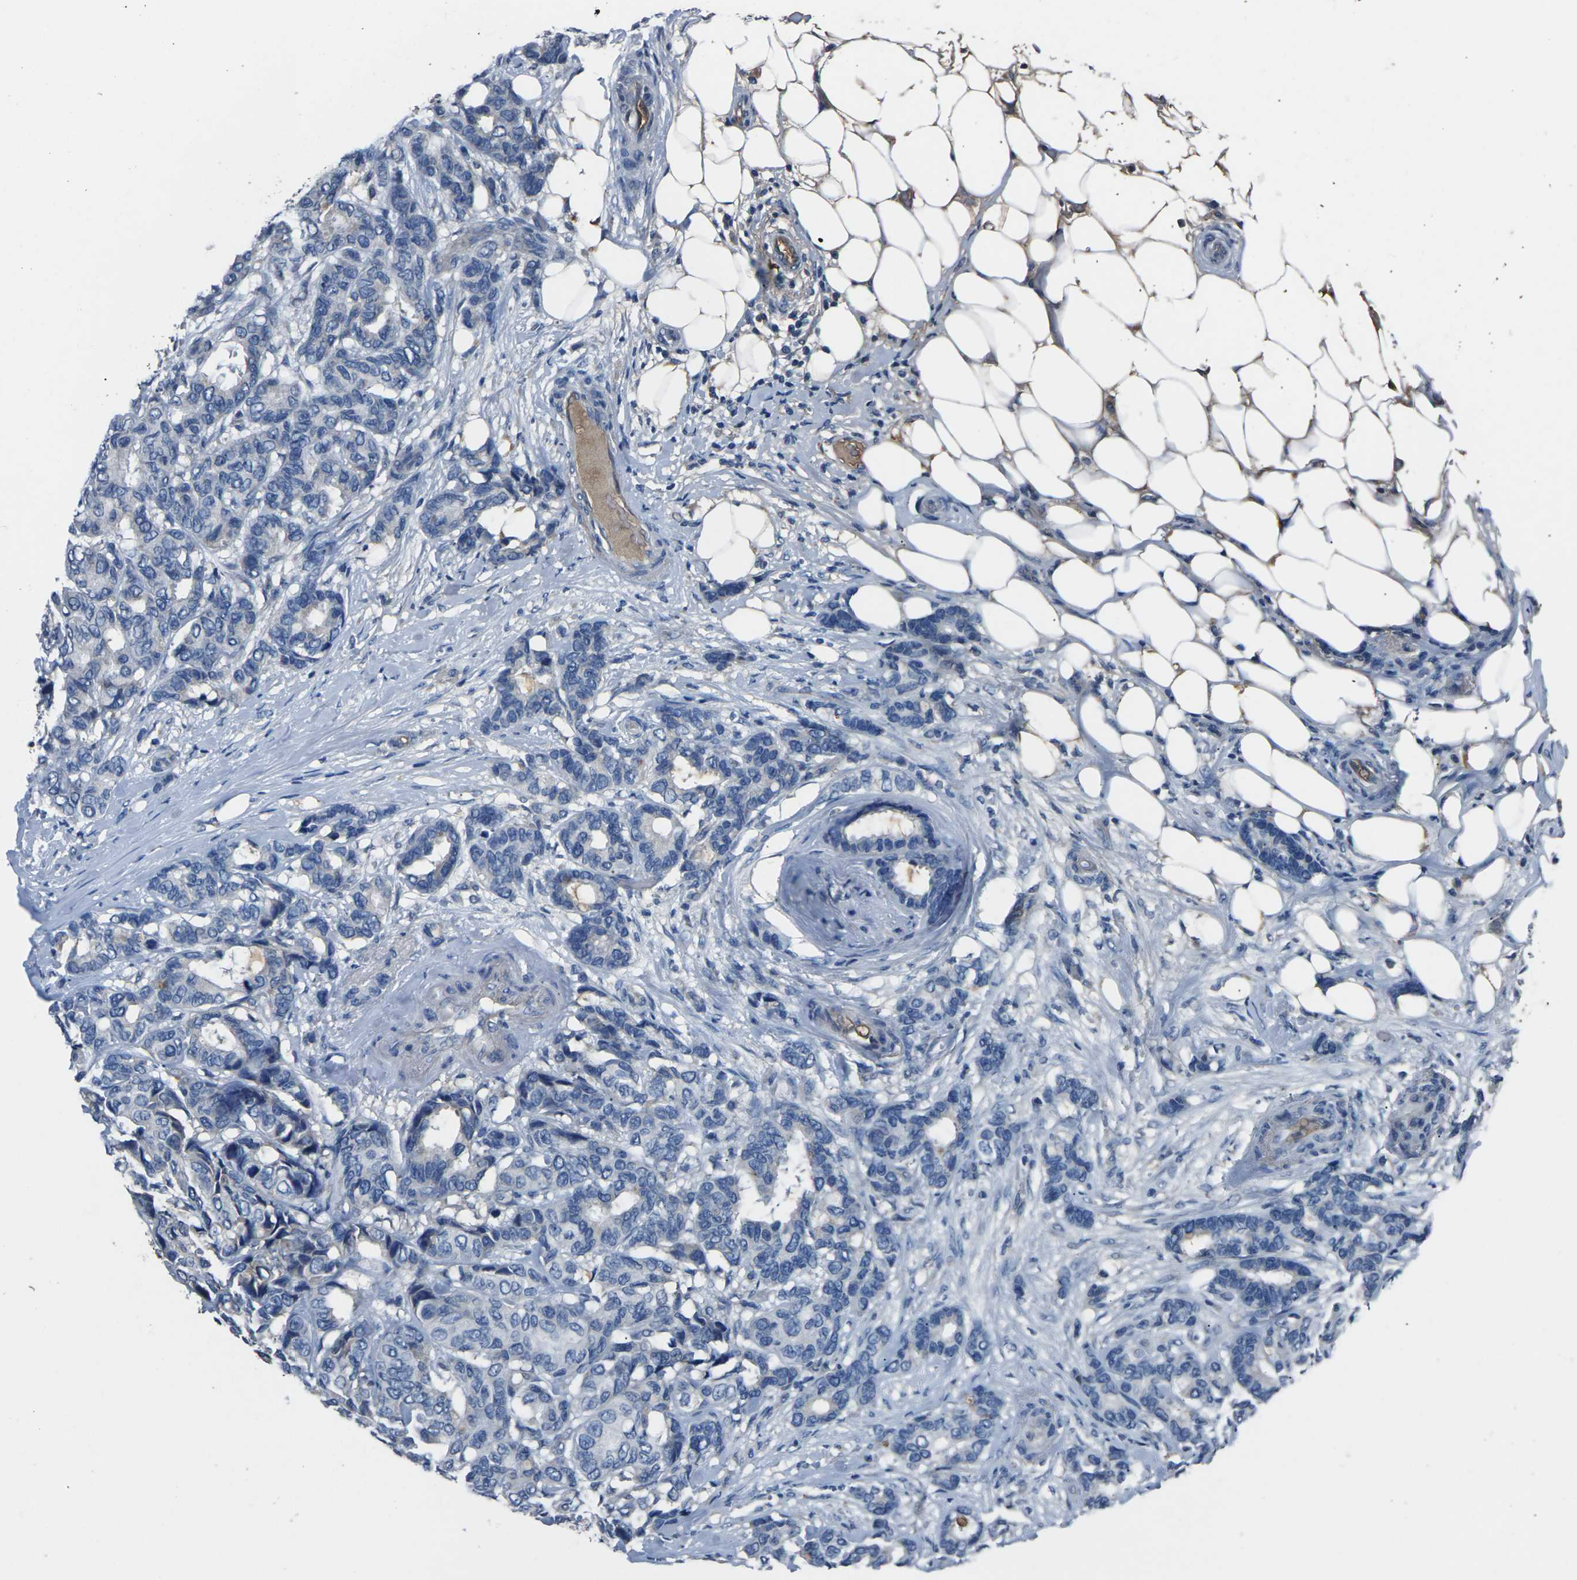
{"staining": {"intensity": "negative", "quantity": "none", "location": "none"}, "tissue": "breast cancer", "cell_type": "Tumor cells", "image_type": "cancer", "snomed": [{"axis": "morphology", "description": "Duct carcinoma"}, {"axis": "topography", "description": "Breast"}], "caption": "The immunohistochemistry (IHC) image has no significant positivity in tumor cells of breast cancer tissue.", "gene": "LEP", "patient": {"sex": "female", "age": 87}}